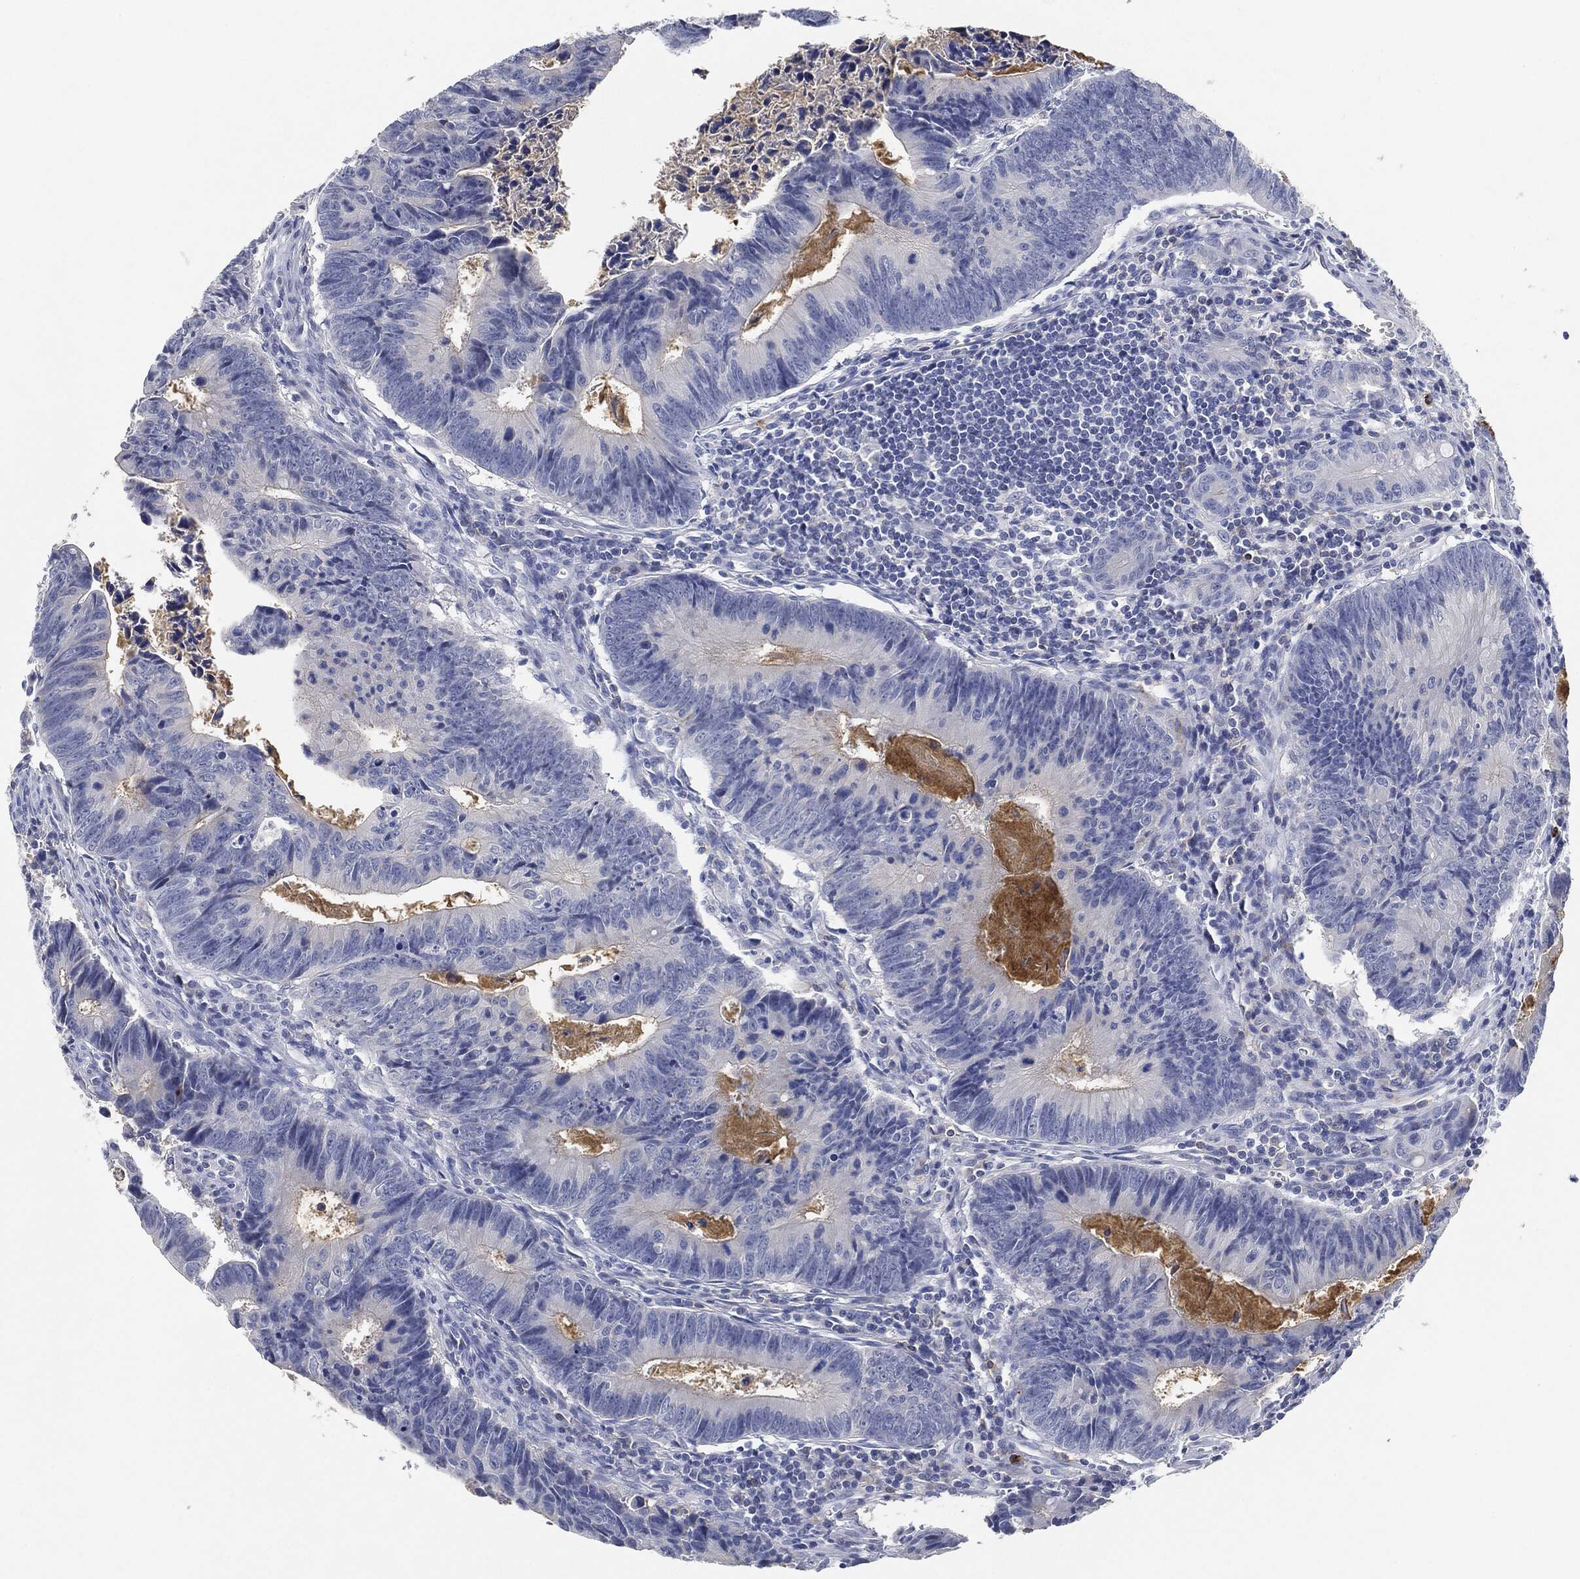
{"staining": {"intensity": "negative", "quantity": "none", "location": "none"}, "tissue": "colorectal cancer", "cell_type": "Tumor cells", "image_type": "cancer", "snomed": [{"axis": "morphology", "description": "Adenocarcinoma, NOS"}, {"axis": "topography", "description": "Colon"}], "caption": "The photomicrograph demonstrates no significant positivity in tumor cells of adenocarcinoma (colorectal).", "gene": "NTRK1", "patient": {"sex": "female", "age": 87}}